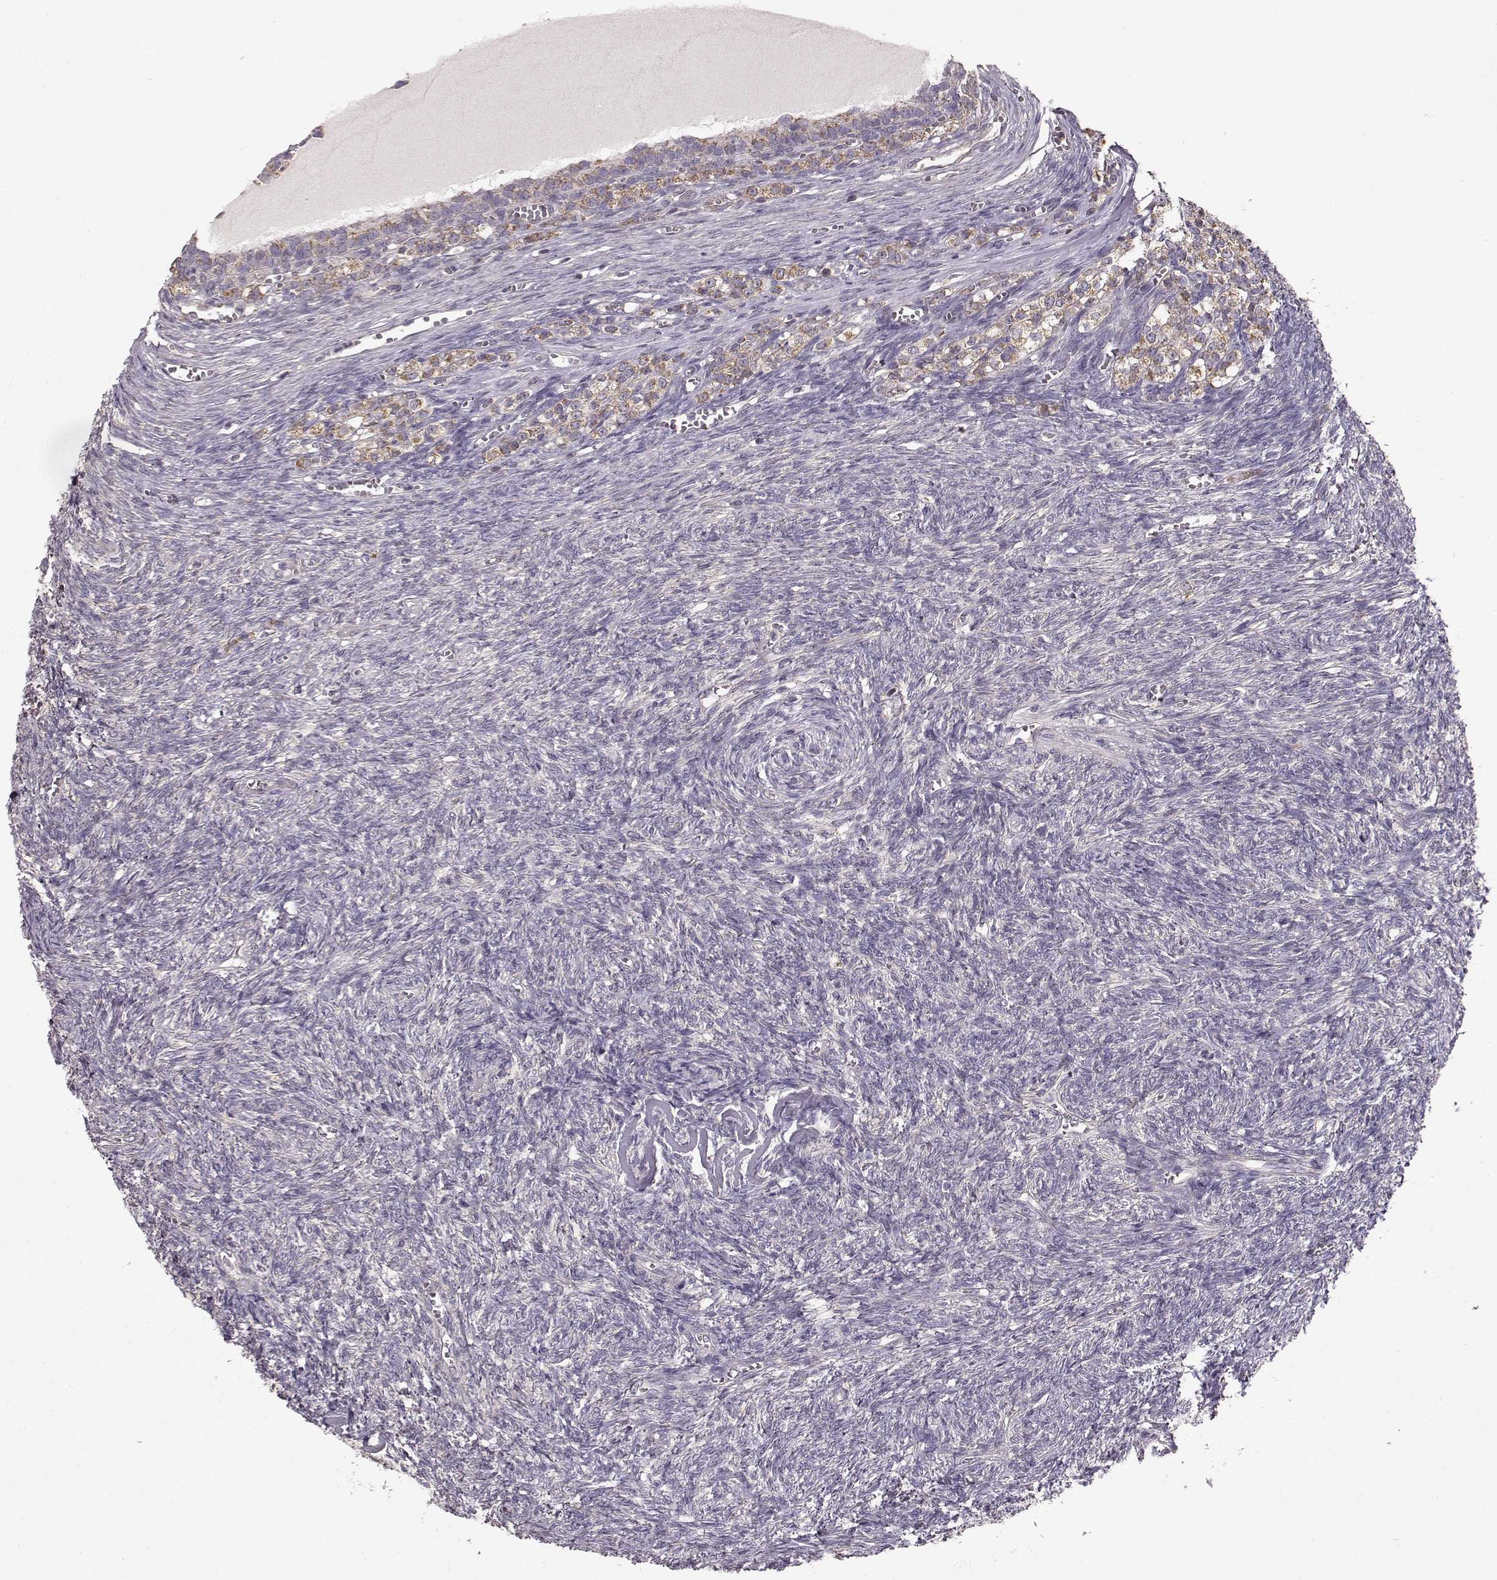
{"staining": {"intensity": "moderate", "quantity": ">75%", "location": "cytoplasmic/membranous"}, "tissue": "ovary", "cell_type": "Follicle cells", "image_type": "normal", "snomed": [{"axis": "morphology", "description": "Normal tissue, NOS"}, {"axis": "topography", "description": "Ovary"}], "caption": "Human ovary stained for a protein (brown) reveals moderate cytoplasmic/membranous positive staining in about >75% of follicle cells.", "gene": "ERBB3", "patient": {"sex": "female", "age": 43}}